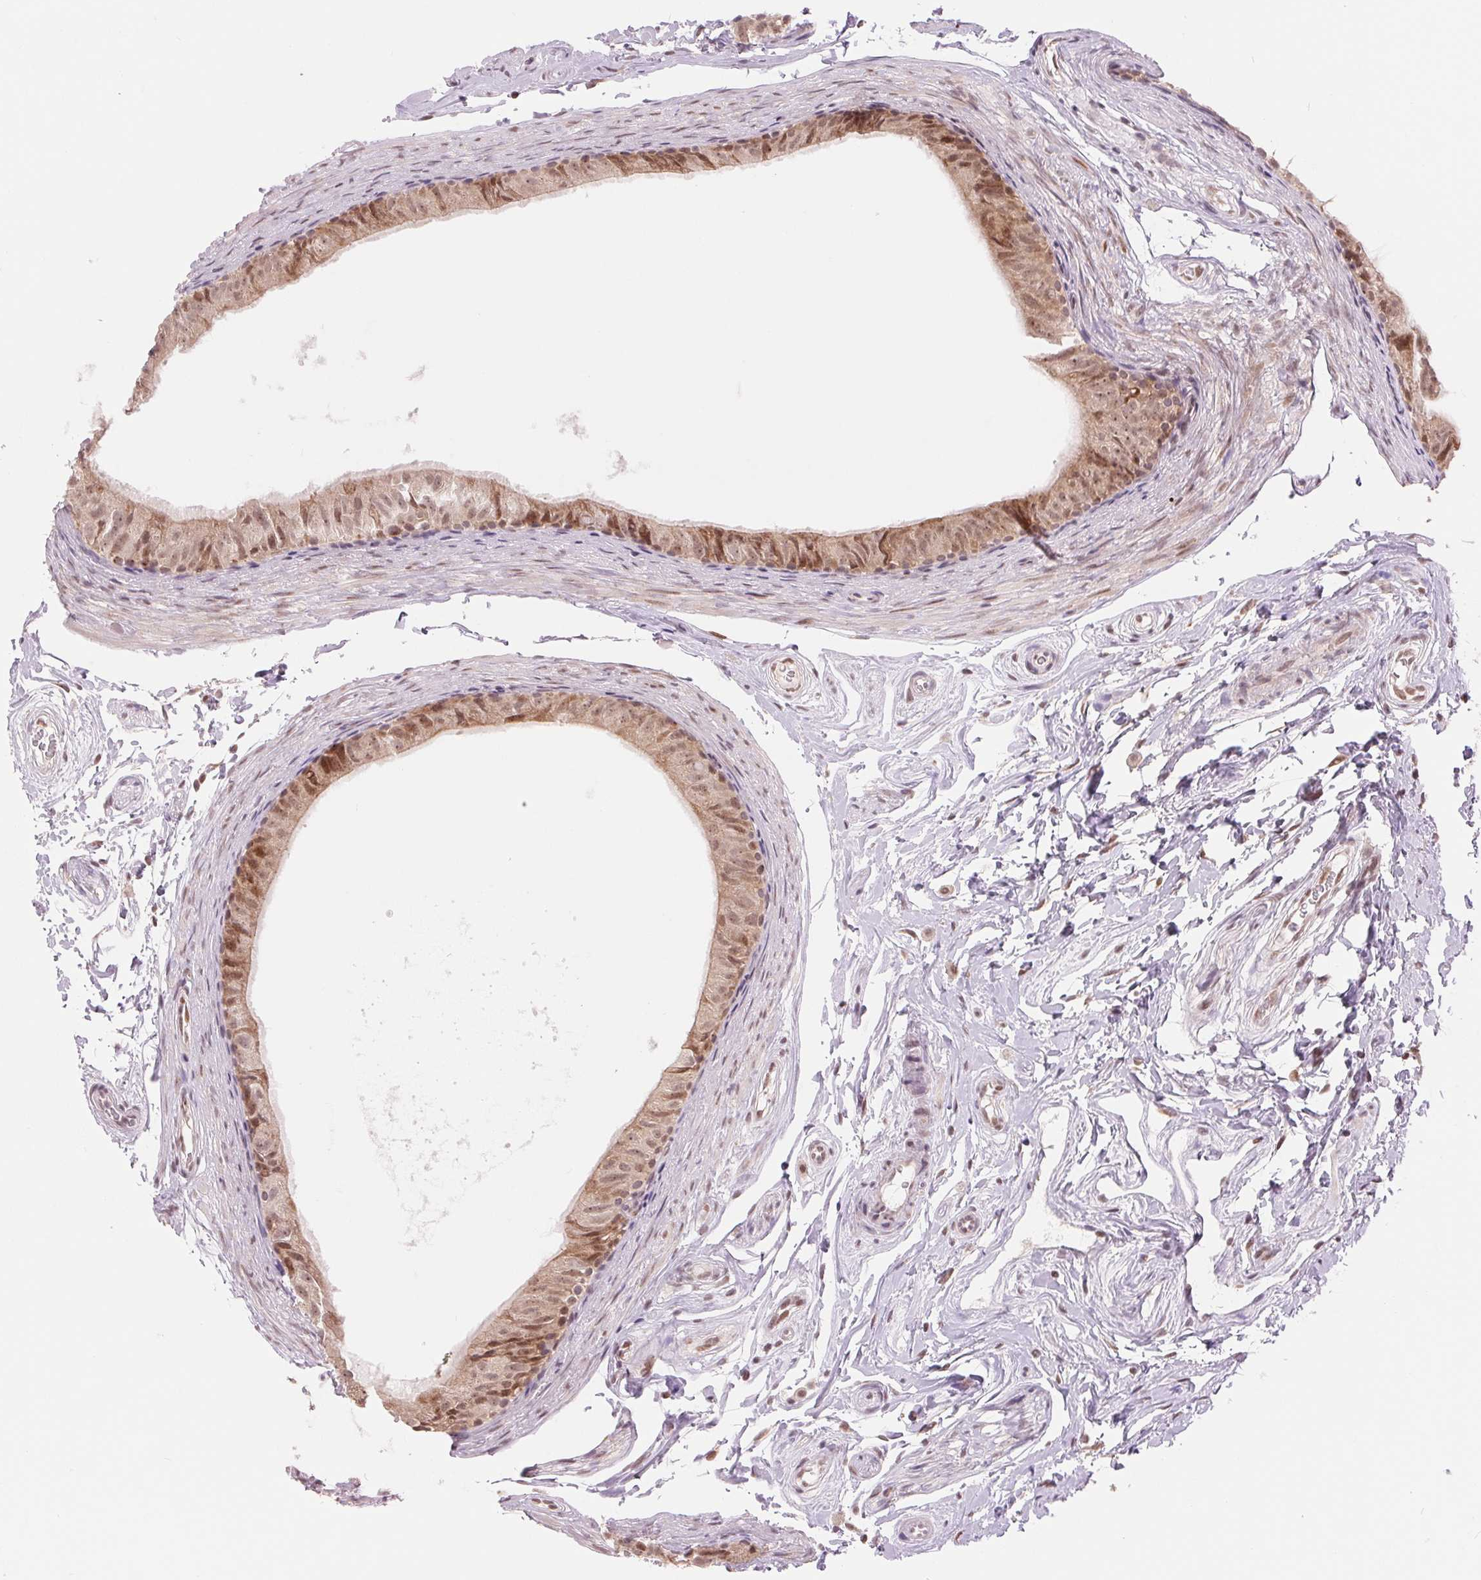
{"staining": {"intensity": "weak", "quantity": ">75%", "location": "cytoplasmic/membranous,nuclear"}, "tissue": "epididymis", "cell_type": "Glandular cells", "image_type": "normal", "snomed": [{"axis": "morphology", "description": "Normal tissue, NOS"}, {"axis": "topography", "description": "Epididymis"}], "caption": "A brown stain labels weak cytoplasmic/membranous,nuclear positivity of a protein in glandular cells of normal human epididymis.", "gene": "ARHGAP32", "patient": {"sex": "male", "age": 45}}